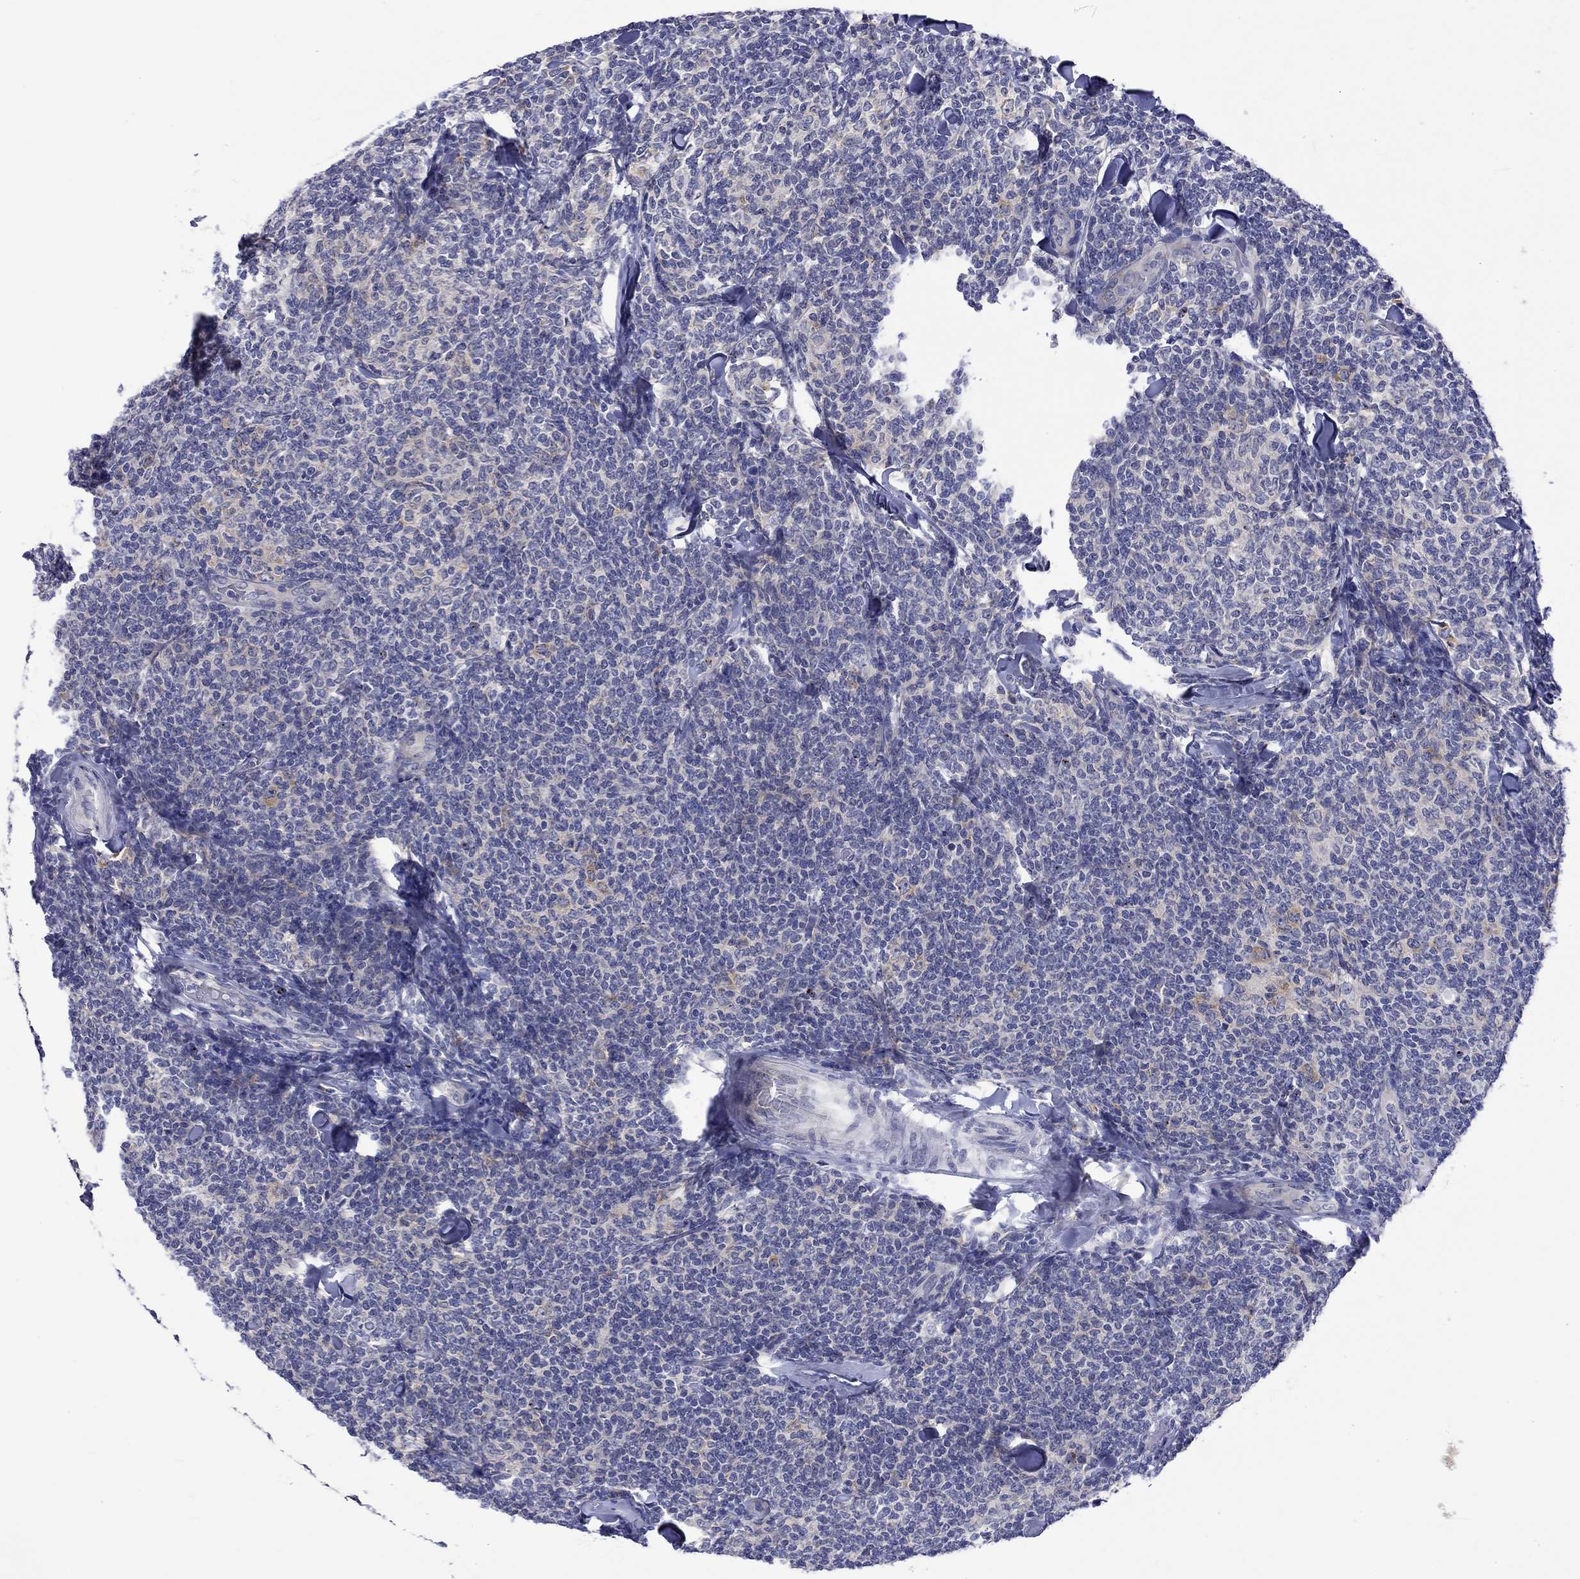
{"staining": {"intensity": "negative", "quantity": "none", "location": "none"}, "tissue": "lymphoma", "cell_type": "Tumor cells", "image_type": "cancer", "snomed": [{"axis": "morphology", "description": "Malignant lymphoma, non-Hodgkin's type, Low grade"}, {"axis": "topography", "description": "Lymph node"}], "caption": "This is an IHC histopathology image of human low-grade malignant lymphoma, non-Hodgkin's type. There is no staining in tumor cells.", "gene": "CERS1", "patient": {"sex": "female", "age": 56}}